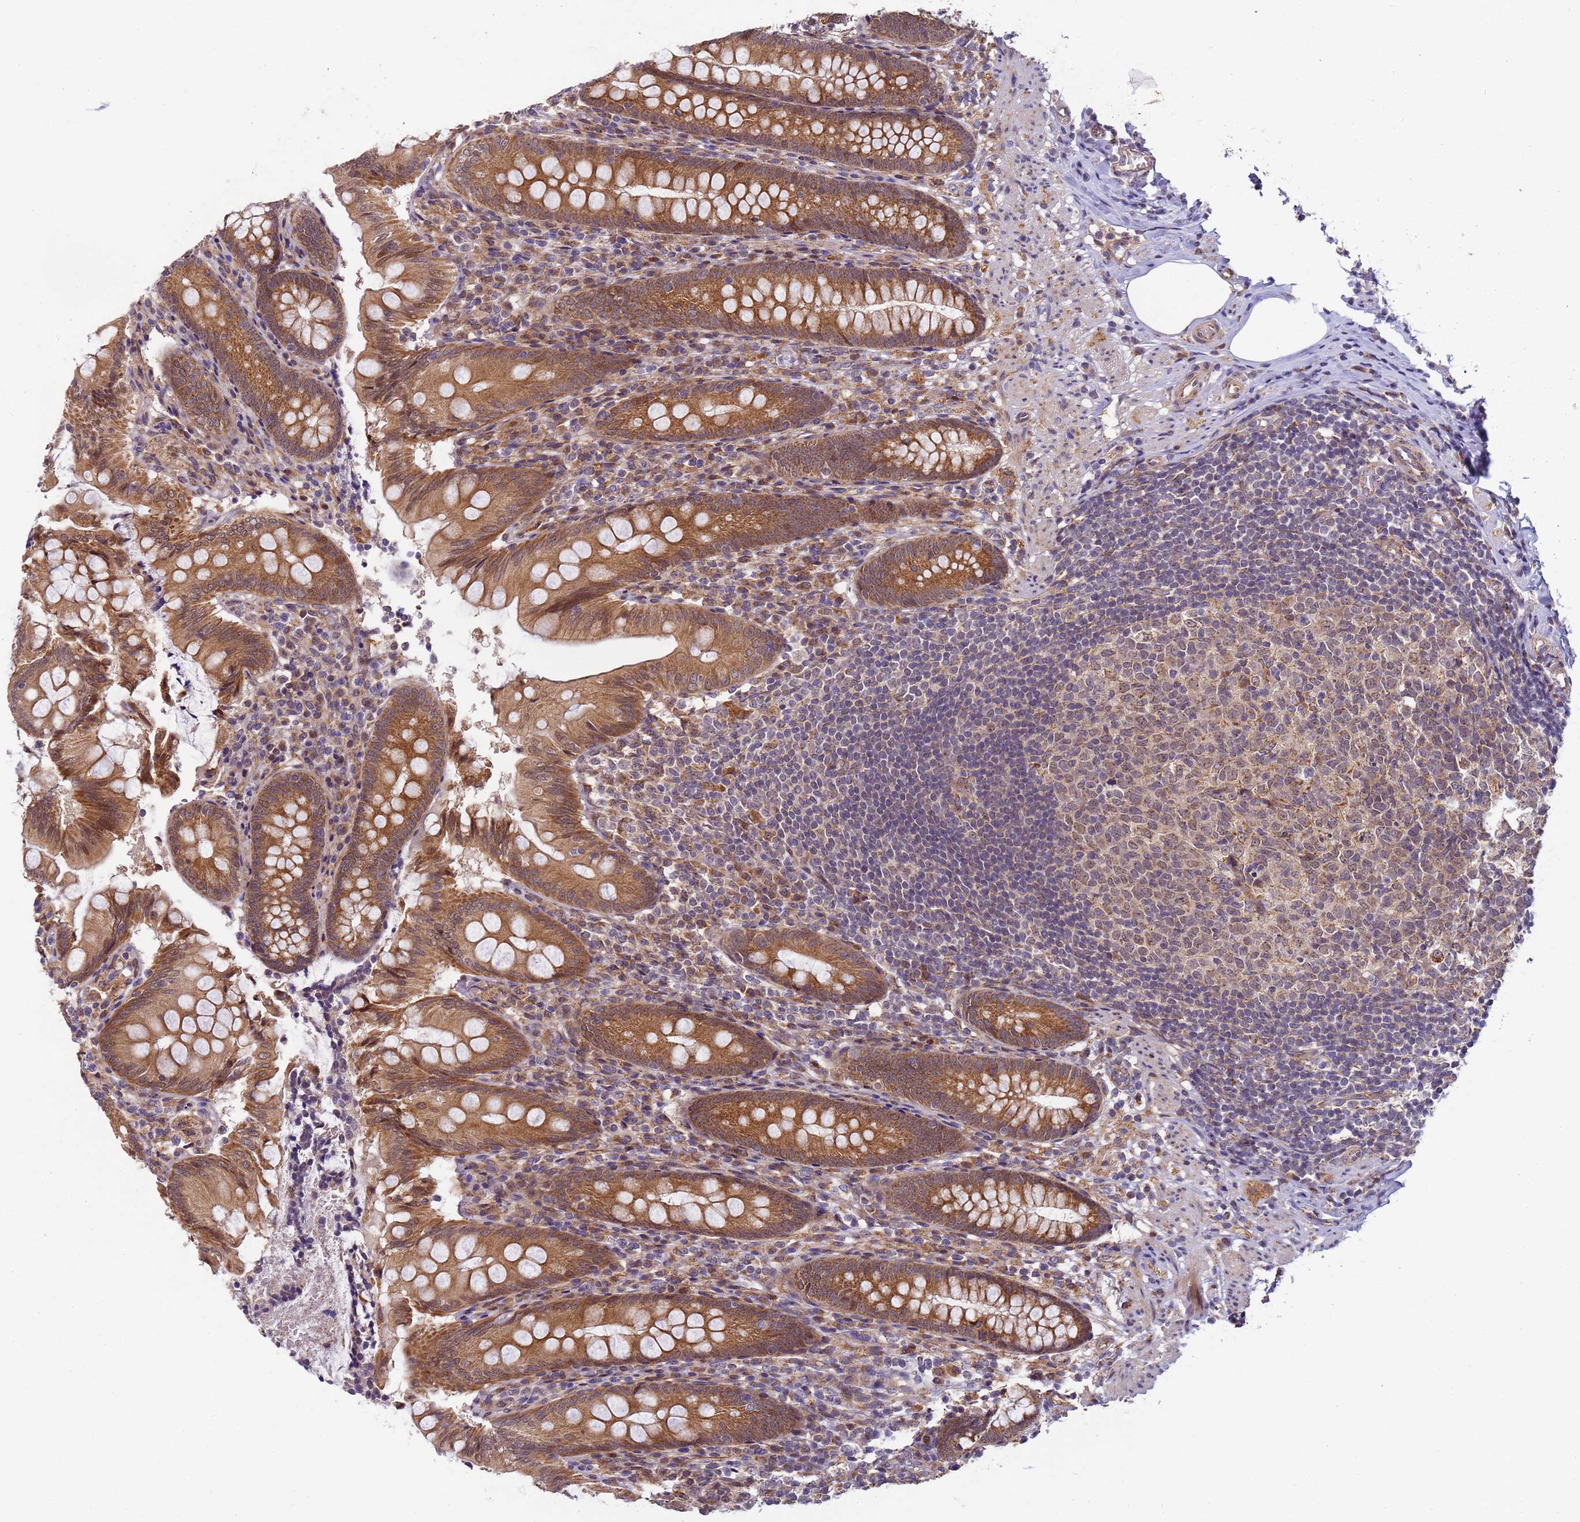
{"staining": {"intensity": "moderate", "quantity": ">75%", "location": "cytoplasmic/membranous"}, "tissue": "appendix", "cell_type": "Glandular cells", "image_type": "normal", "snomed": [{"axis": "morphology", "description": "Normal tissue, NOS"}, {"axis": "topography", "description": "Appendix"}], "caption": "Moderate cytoplasmic/membranous expression for a protein is appreciated in approximately >75% of glandular cells of benign appendix using immunohistochemistry.", "gene": "RAPGEF3", "patient": {"sex": "male", "age": 55}}